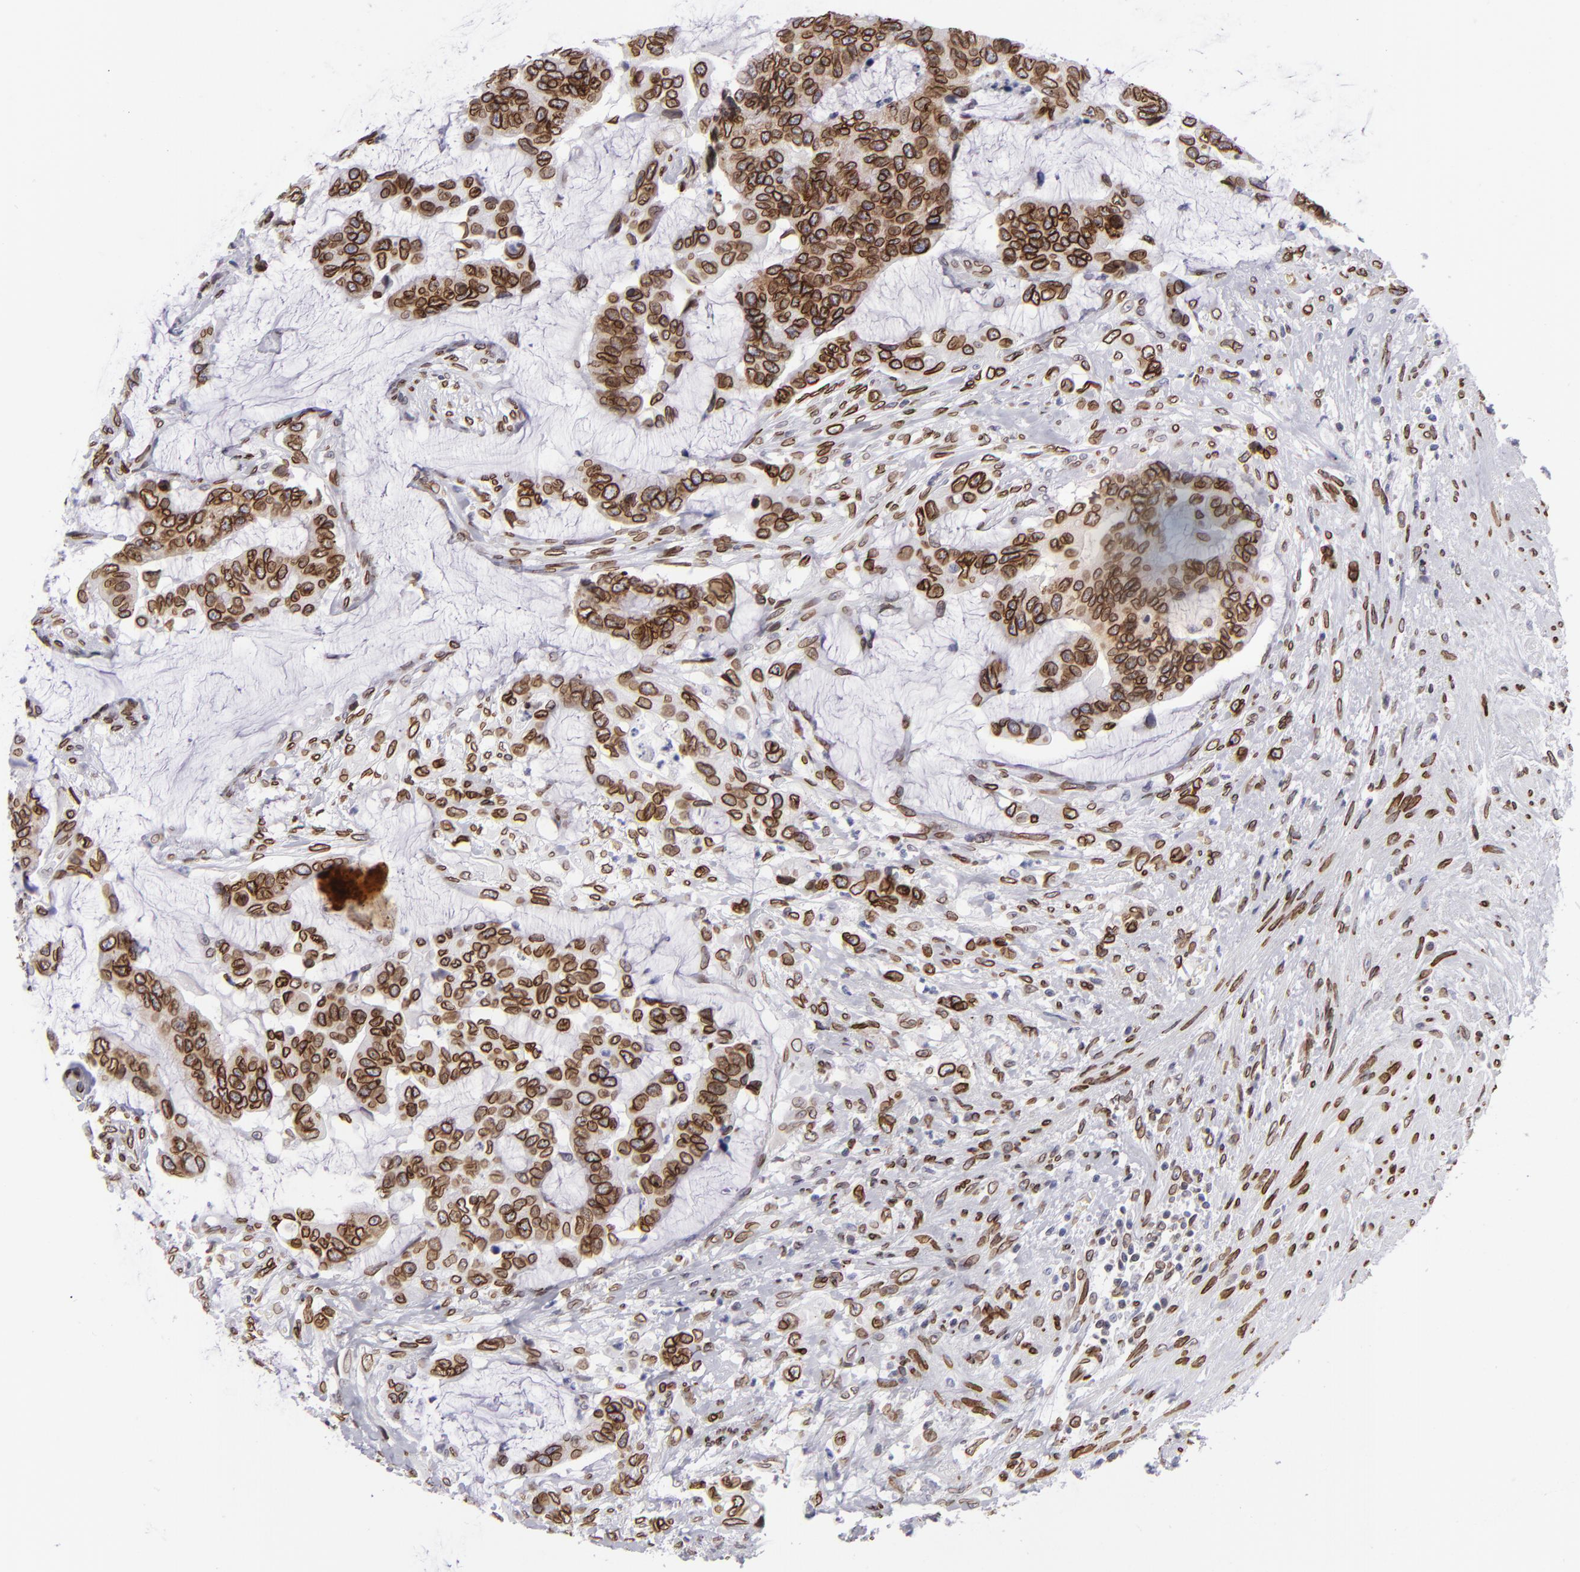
{"staining": {"intensity": "strong", "quantity": ">75%", "location": "cytoplasmic/membranous,nuclear"}, "tissue": "colorectal cancer", "cell_type": "Tumor cells", "image_type": "cancer", "snomed": [{"axis": "morphology", "description": "Adenocarcinoma, NOS"}, {"axis": "topography", "description": "Rectum"}], "caption": "Brown immunohistochemical staining in adenocarcinoma (colorectal) exhibits strong cytoplasmic/membranous and nuclear expression in about >75% of tumor cells. Using DAB (3,3'-diaminobenzidine) (brown) and hematoxylin (blue) stains, captured at high magnification using brightfield microscopy.", "gene": "EMD", "patient": {"sex": "female", "age": 59}}